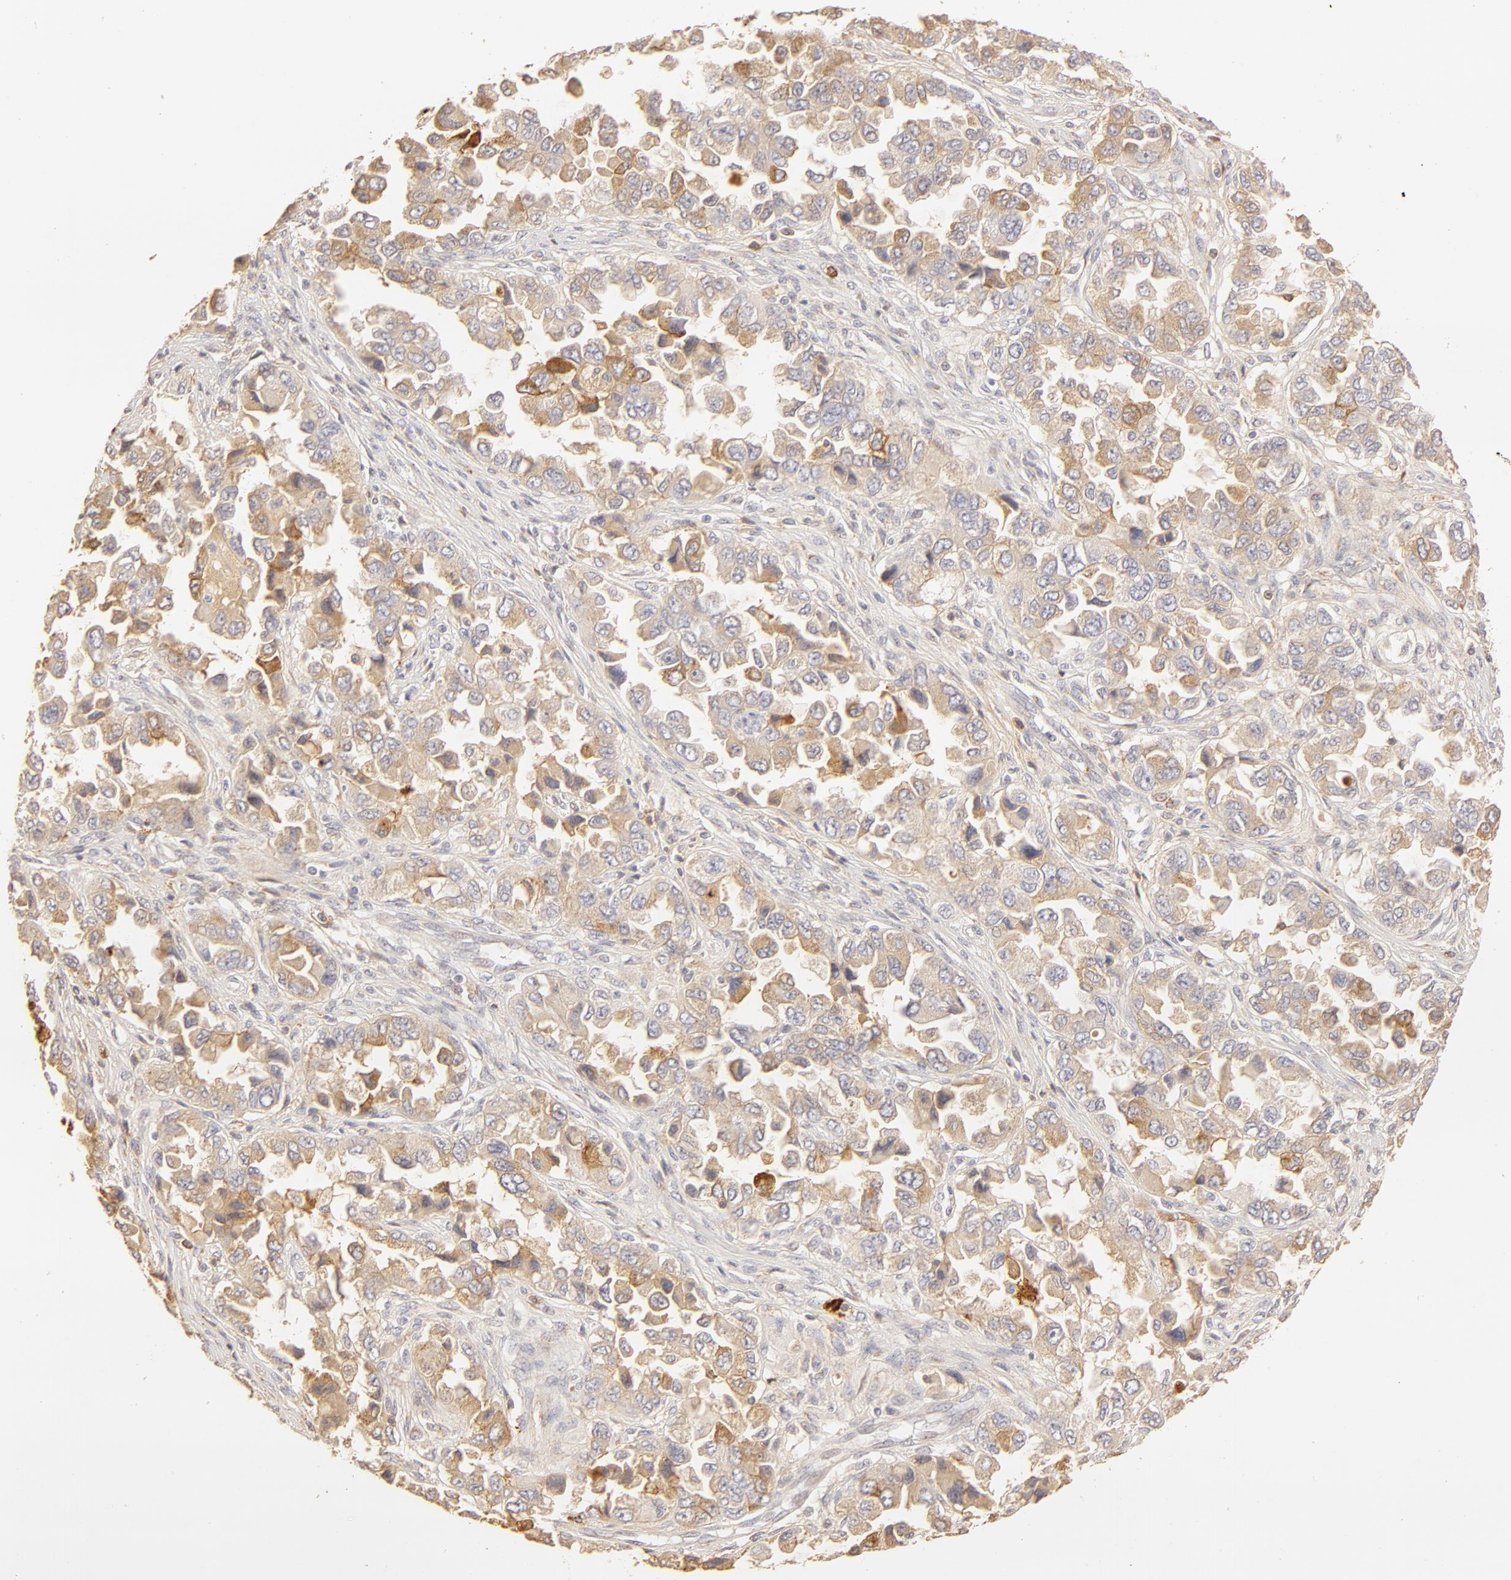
{"staining": {"intensity": "weak", "quantity": ">75%", "location": "cytoplasmic/membranous"}, "tissue": "ovarian cancer", "cell_type": "Tumor cells", "image_type": "cancer", "snomed": [{"axis": "morphology", "description": "Cystadenocarcinoma, serous, NOS"}, {"axis": "topography", "description": "Ovary"}], "caption": "IHC of human serous cystadenocarcinoma (ovarian) reveals low levels of weak cytoplasmic/membranous expression in approximately >75% of tumor cells. The staining is performed using DAB (3,3'-diaminobenzidine) brown chromogen to label protein expression. The nuclei are counter-stained blue using hematoxylin.", "gene": "C1R", "patient": {"sex": "female", "age": 84}}